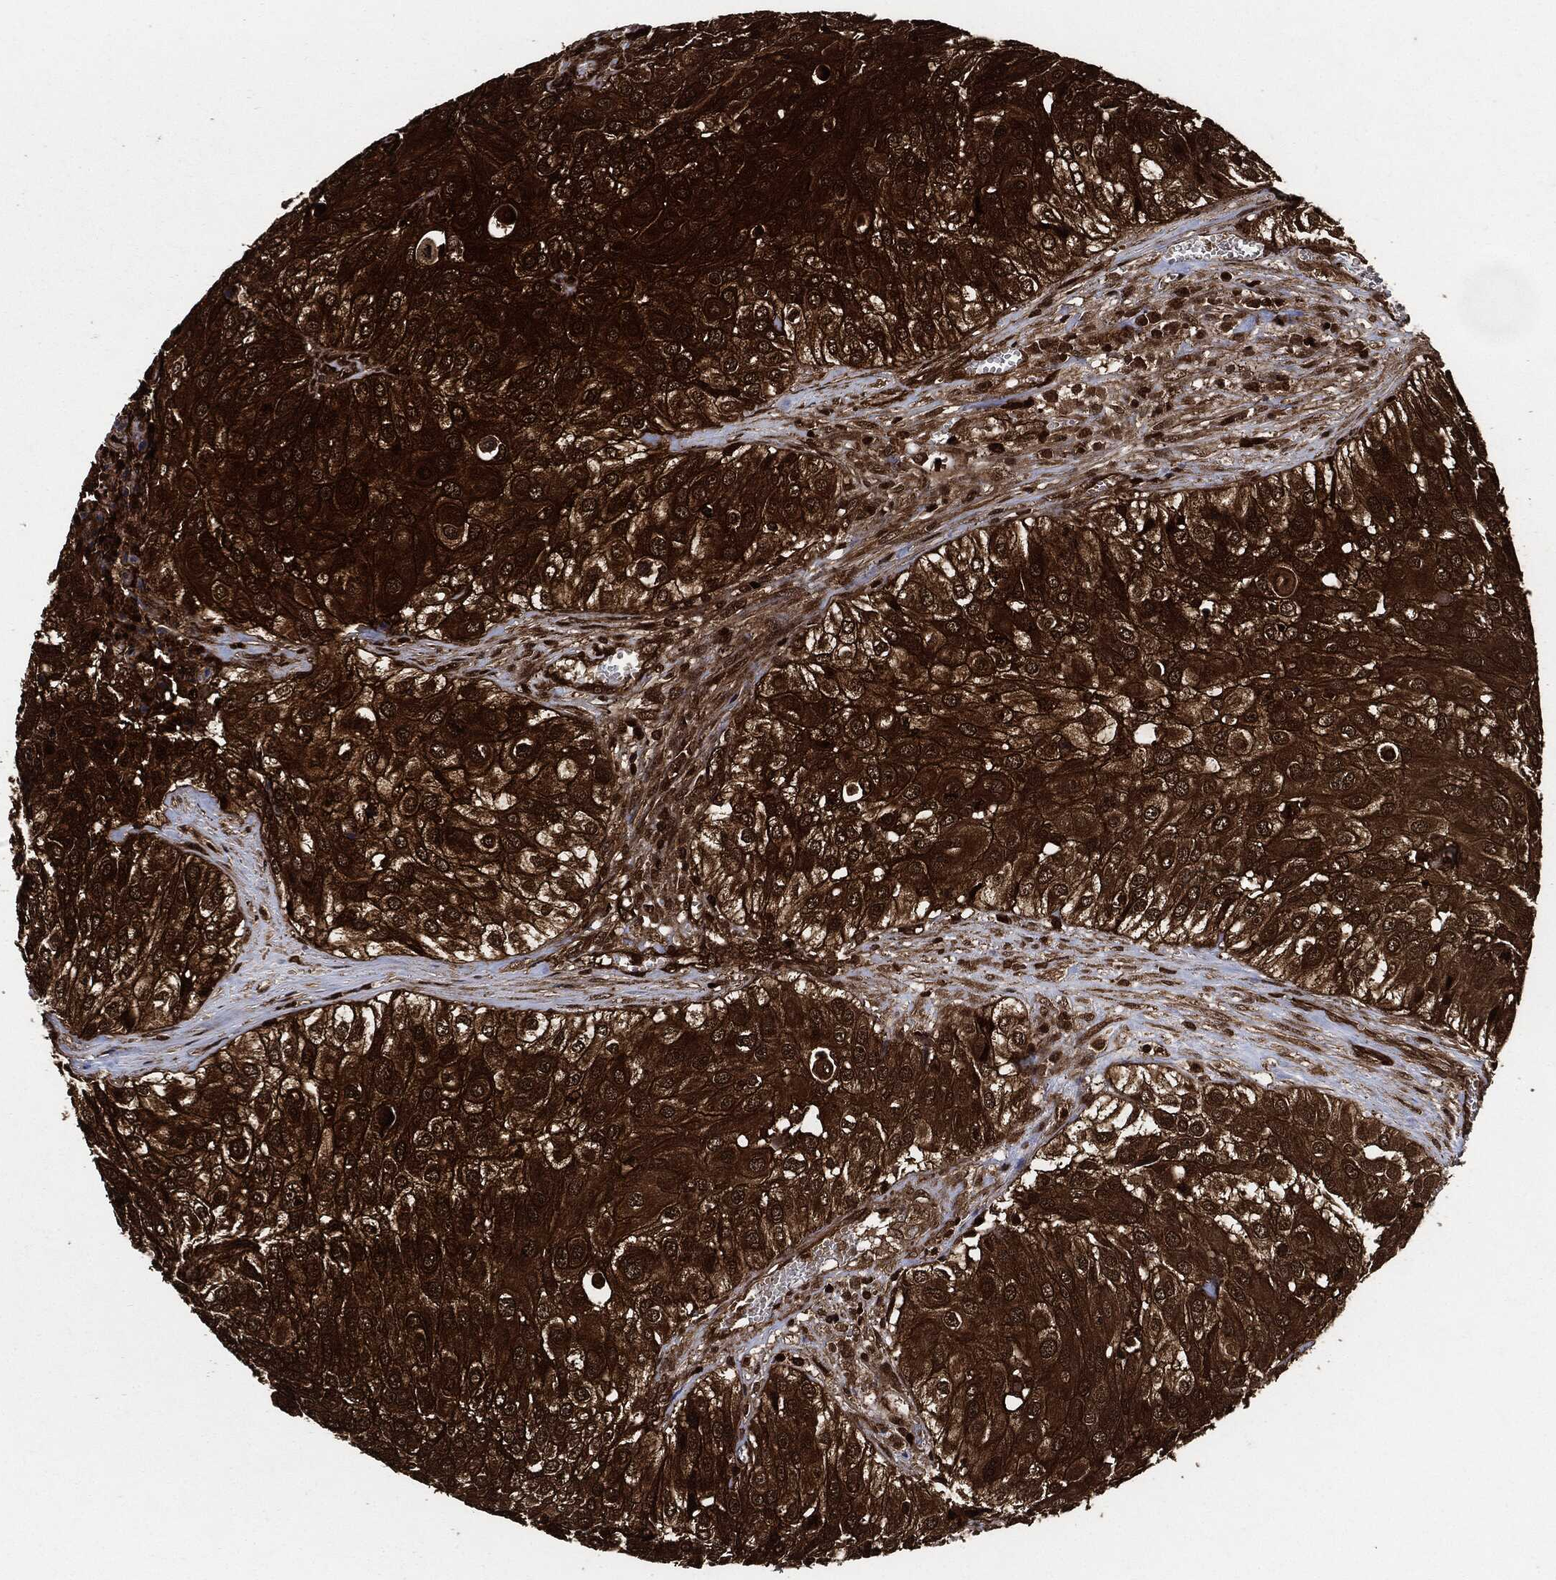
{"staining": {"intensity": "strong", "quantity": ">75%", "location": "cytoplasmic/membranous"}, "tissue": "urothelial cancer", "cell_type": "Tumor cells", "image_type": "cancer", "snomed": [{"axis": "morphology", "description": "Urothelial carcinoma, High grade"}, {"axis": "topography", "description": "Urinary bladder"}], "caption": "A histopathology image showing strong cytoplasmic/membranous positivity in about >75% of tumor cells in high-grade urothelial carcinoma, as visualized by brown immunohistochemical staining.", "gene": "YWHAB", "patient": {"sex": "female", "age": 79}}